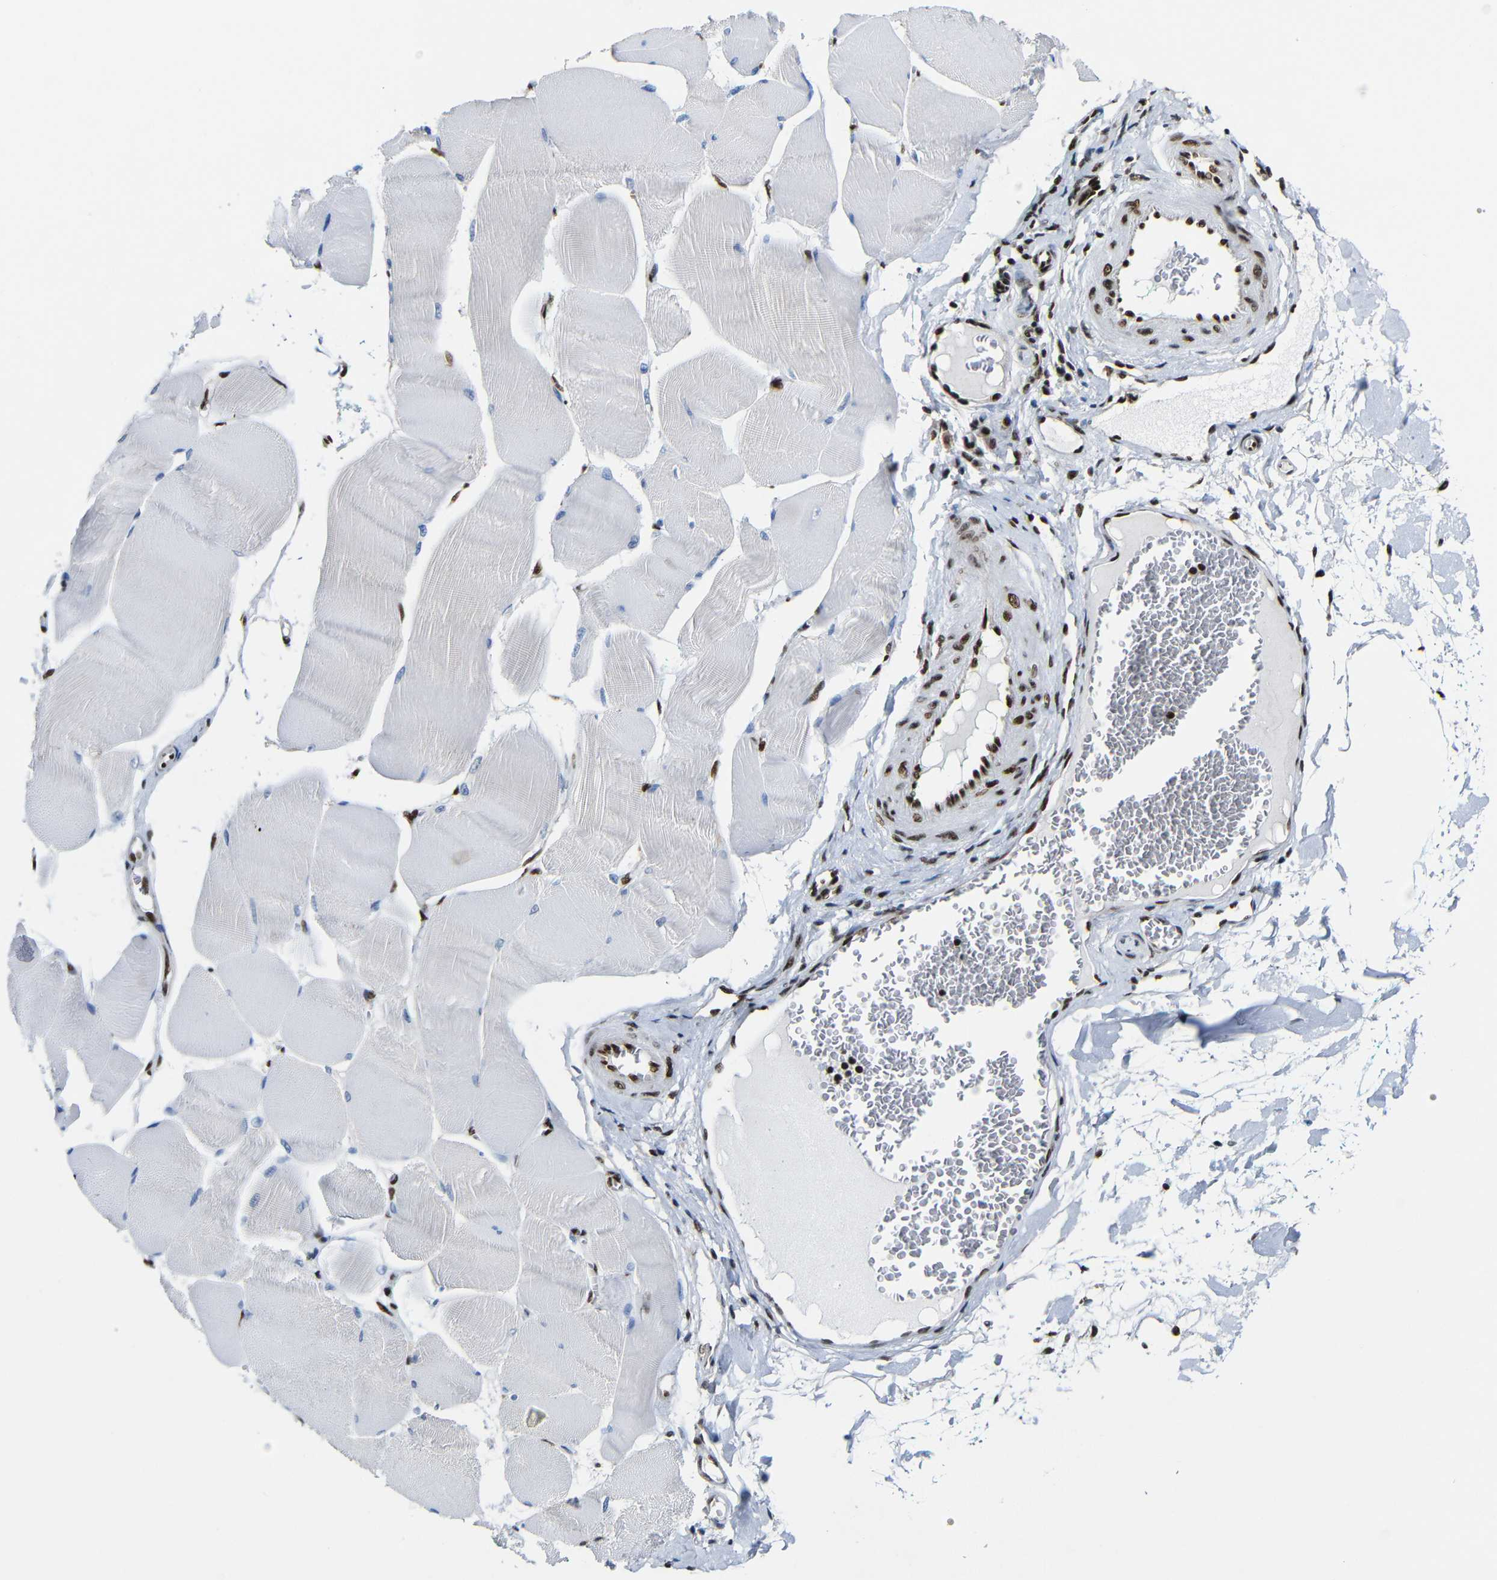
{"staining": {"intensity": "negative", "quantity": "none", "location": "none"}, "tissue": "skeletal muscle", "cell_type": "Myocytes", "image_type": "normal", "snomed": [{"axis": "morphology", "description": "Normal tissue, NOS"}, {"axis": "morphology", "description": "Squamous cell carcinoma, NOS"}, {"axis": "topography", "description": "Skeletal muscle"}], "caption": "Immunohistochemical staining of normal human skeletal muscle exhibits no significant expression in myocytes.", "gene": "PTBP1", "patient": {"sex": "male", "age": 51}}